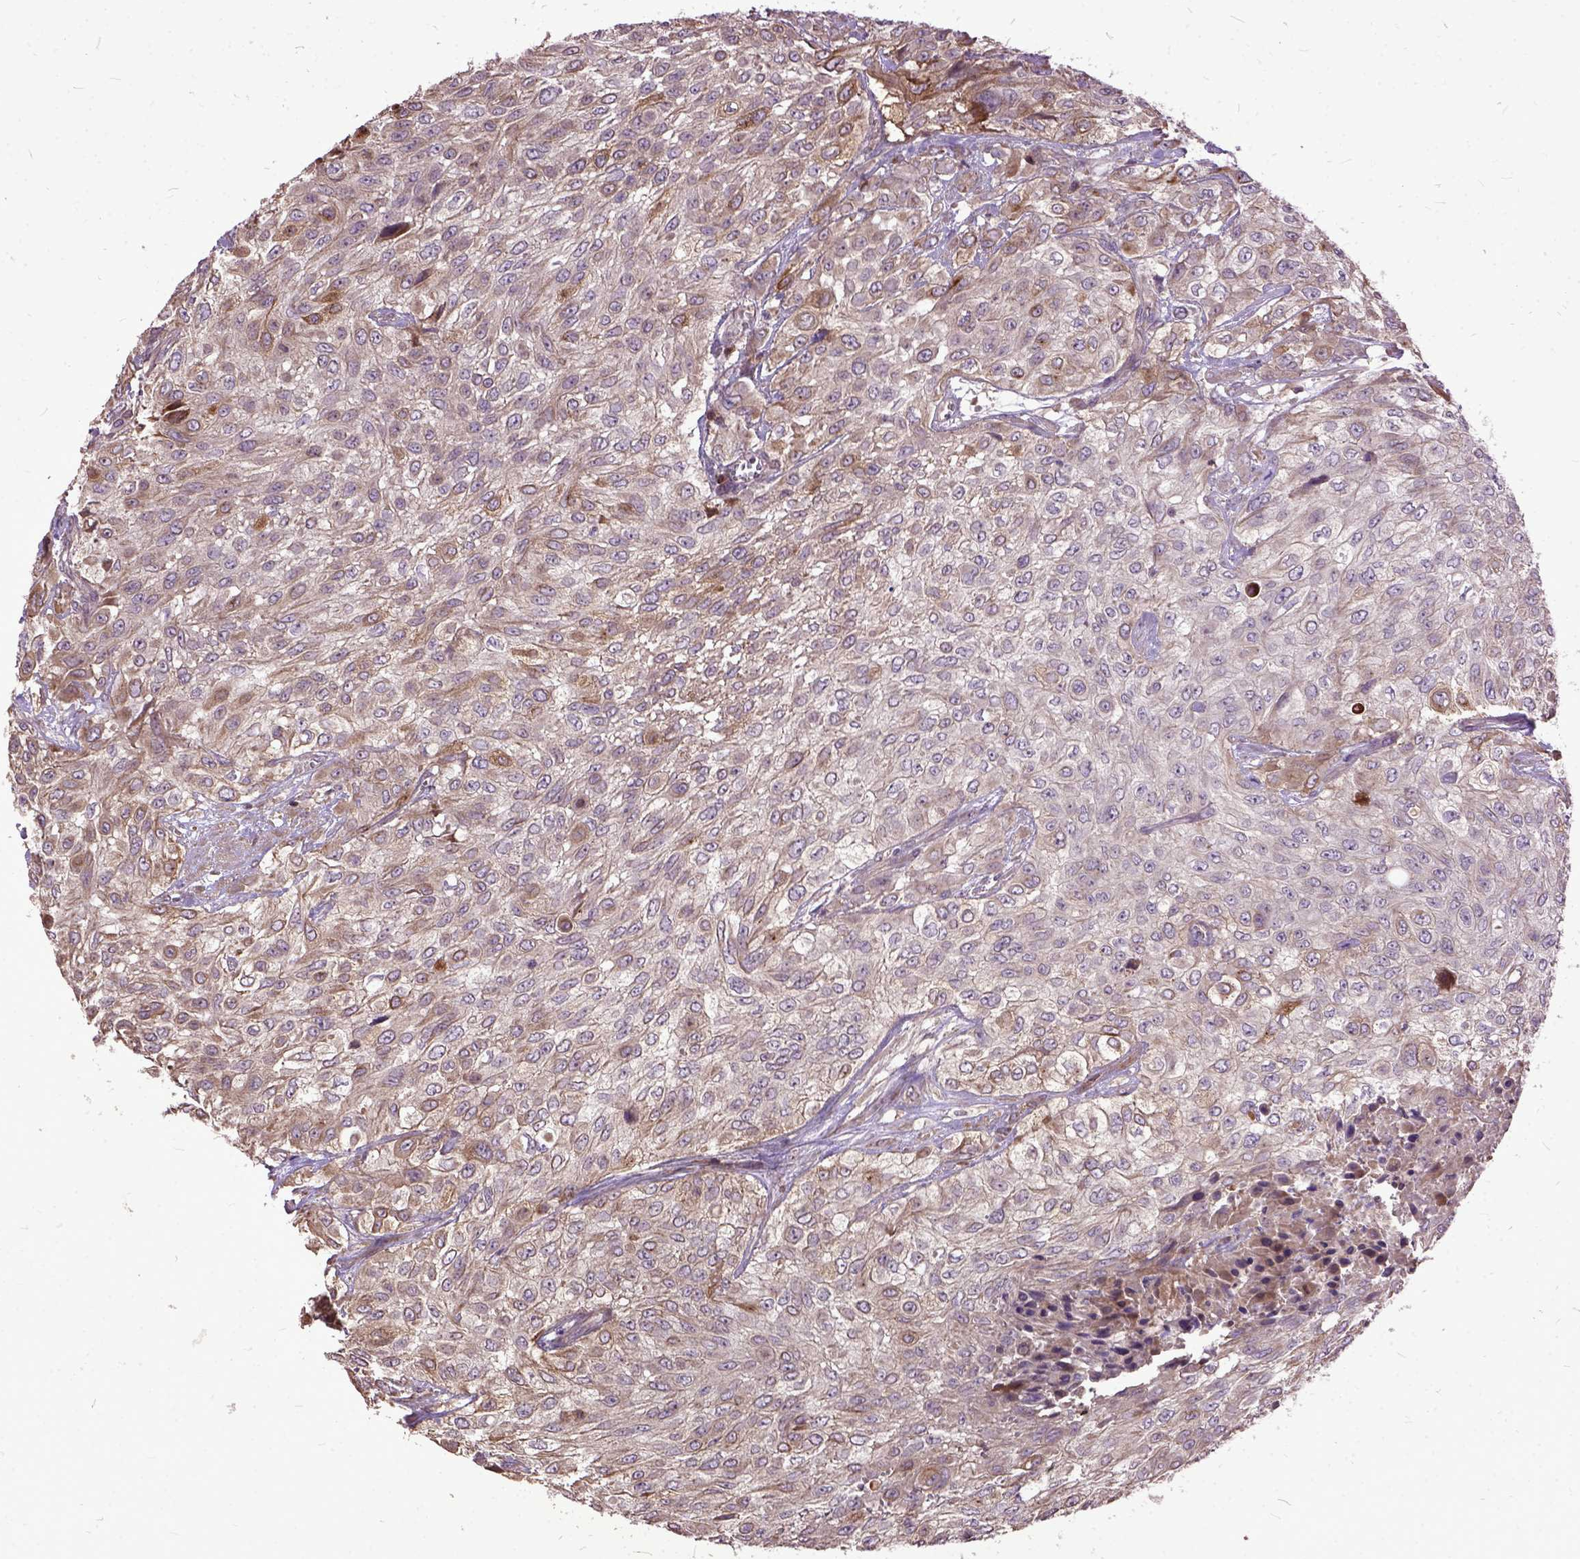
{"staining": {"intensity": "moderate", "quantity": "<25%", "location": "cytoplasmic/membranous"}, "tissue": "urothelial cancer", "cell_type": "Tumor cells", "image_type": "cancer", "snomed": [{"axis": "morphology", "description": "Urothelial carcinoma, High grade"}, {"axis": "topography", "description": "Urinary bladder"}], "caption": "Immunohistochemical staining of high-grade urothelial carcinoma demonstrates moderate cytoplasmic/membranous protein expression in approximately <25% of tumor cells.", "gene": "AREG", "patient": {"sex": "male", "age": 57}}